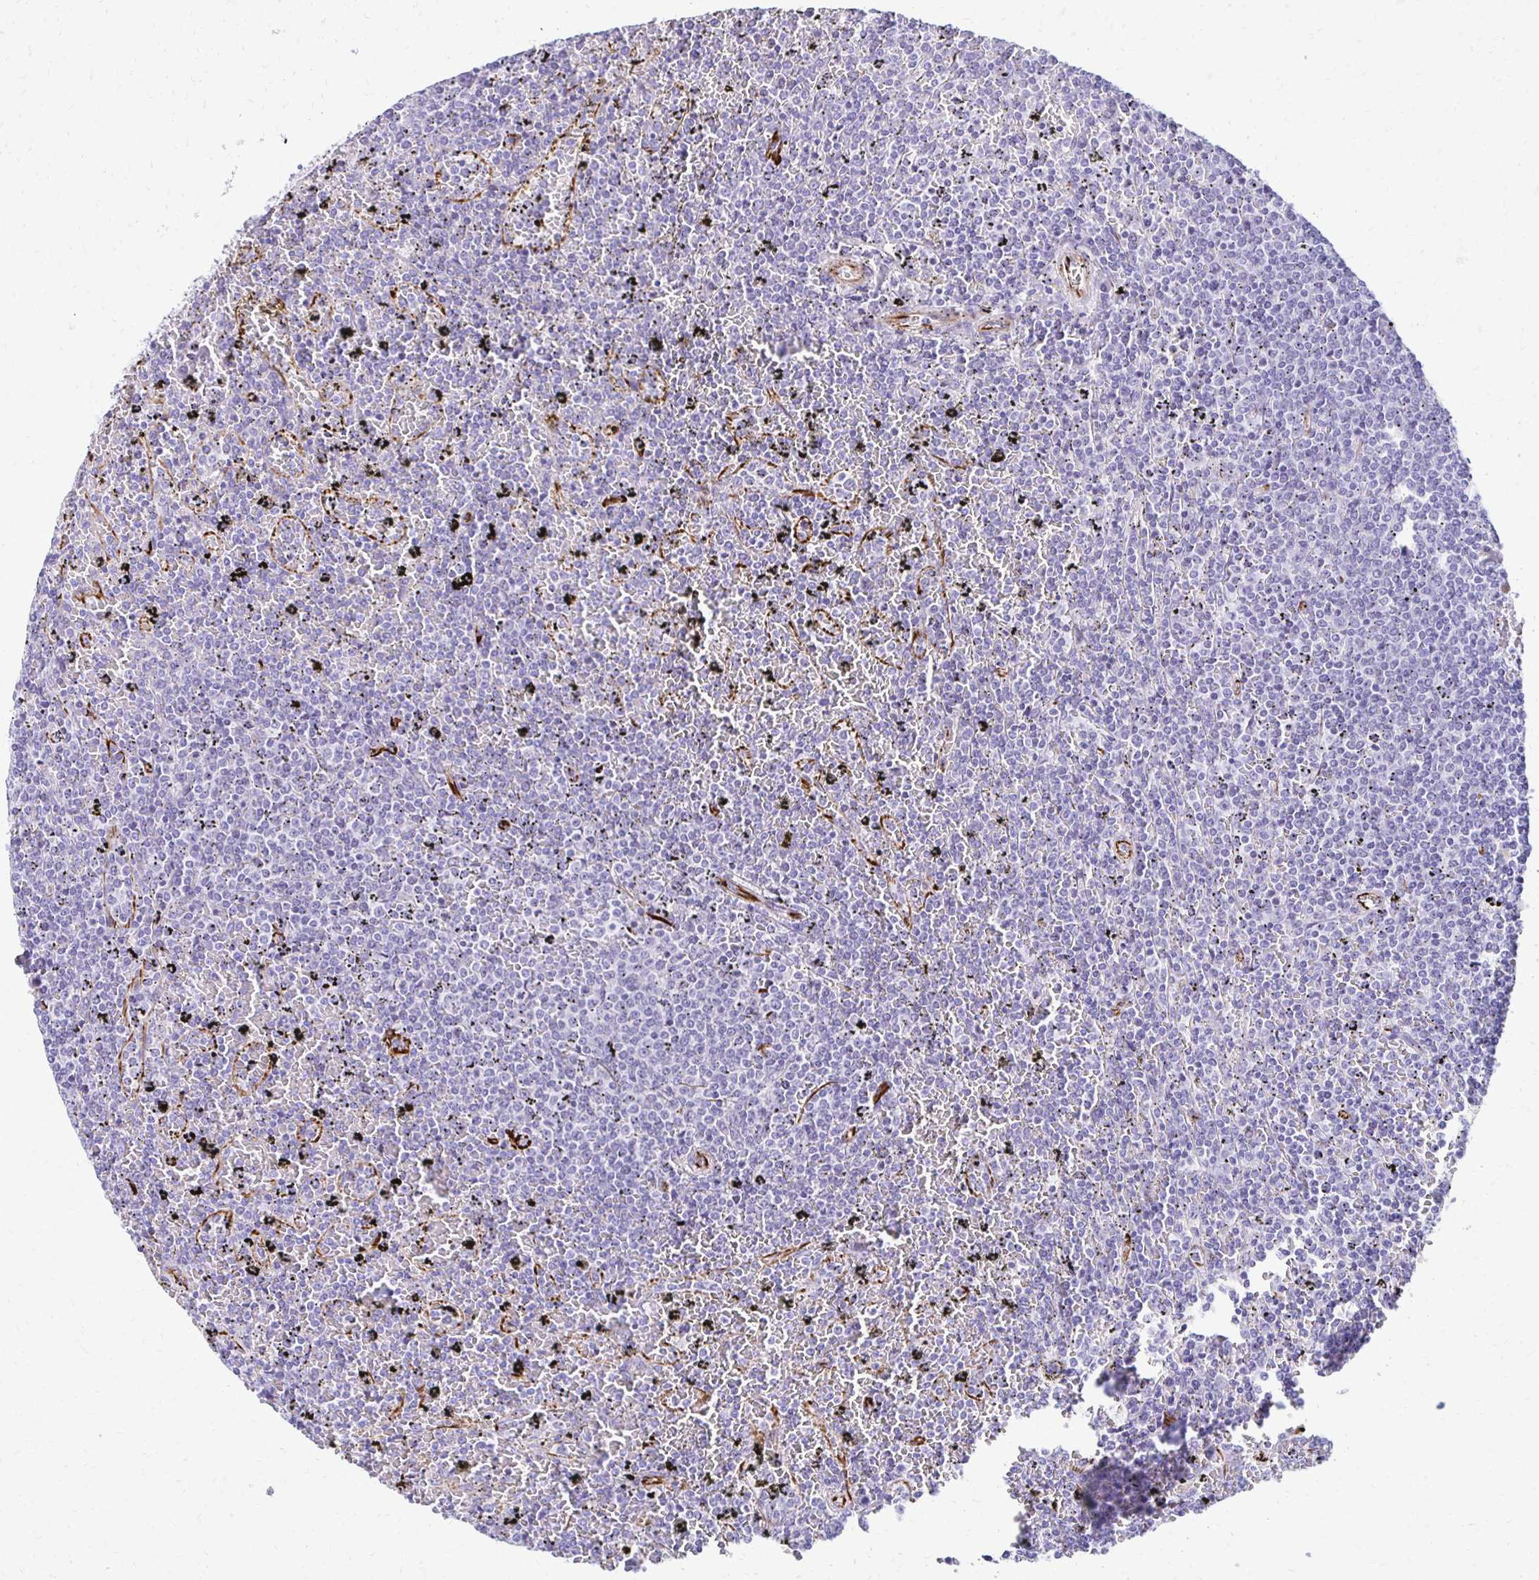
{"staining": {"intensity": "negative", "quantity": "none", "location": "none"}, "tissue": "lymphoma", "cell_type": "Tumor cells", "image_type": "cancer", "snomed": [{"axis": "morphology", "description": "Malignant lymphoma, non-Hodgkin's type, Low grade"}, {"axis": "topography", "description": "Spleen"}], "caption": "A photomicrograph of lymphoma stained for a protein displays no brown staining in tumor cells. Brightfield microscopy of immunohistochemistry stained with DAB (3,3'-diaminobenzidine) (brown) and hematoxylin (blue), captured at high magnification.", "gene": "TMEM54", "patient": {"sex": "female", "age": 77}}